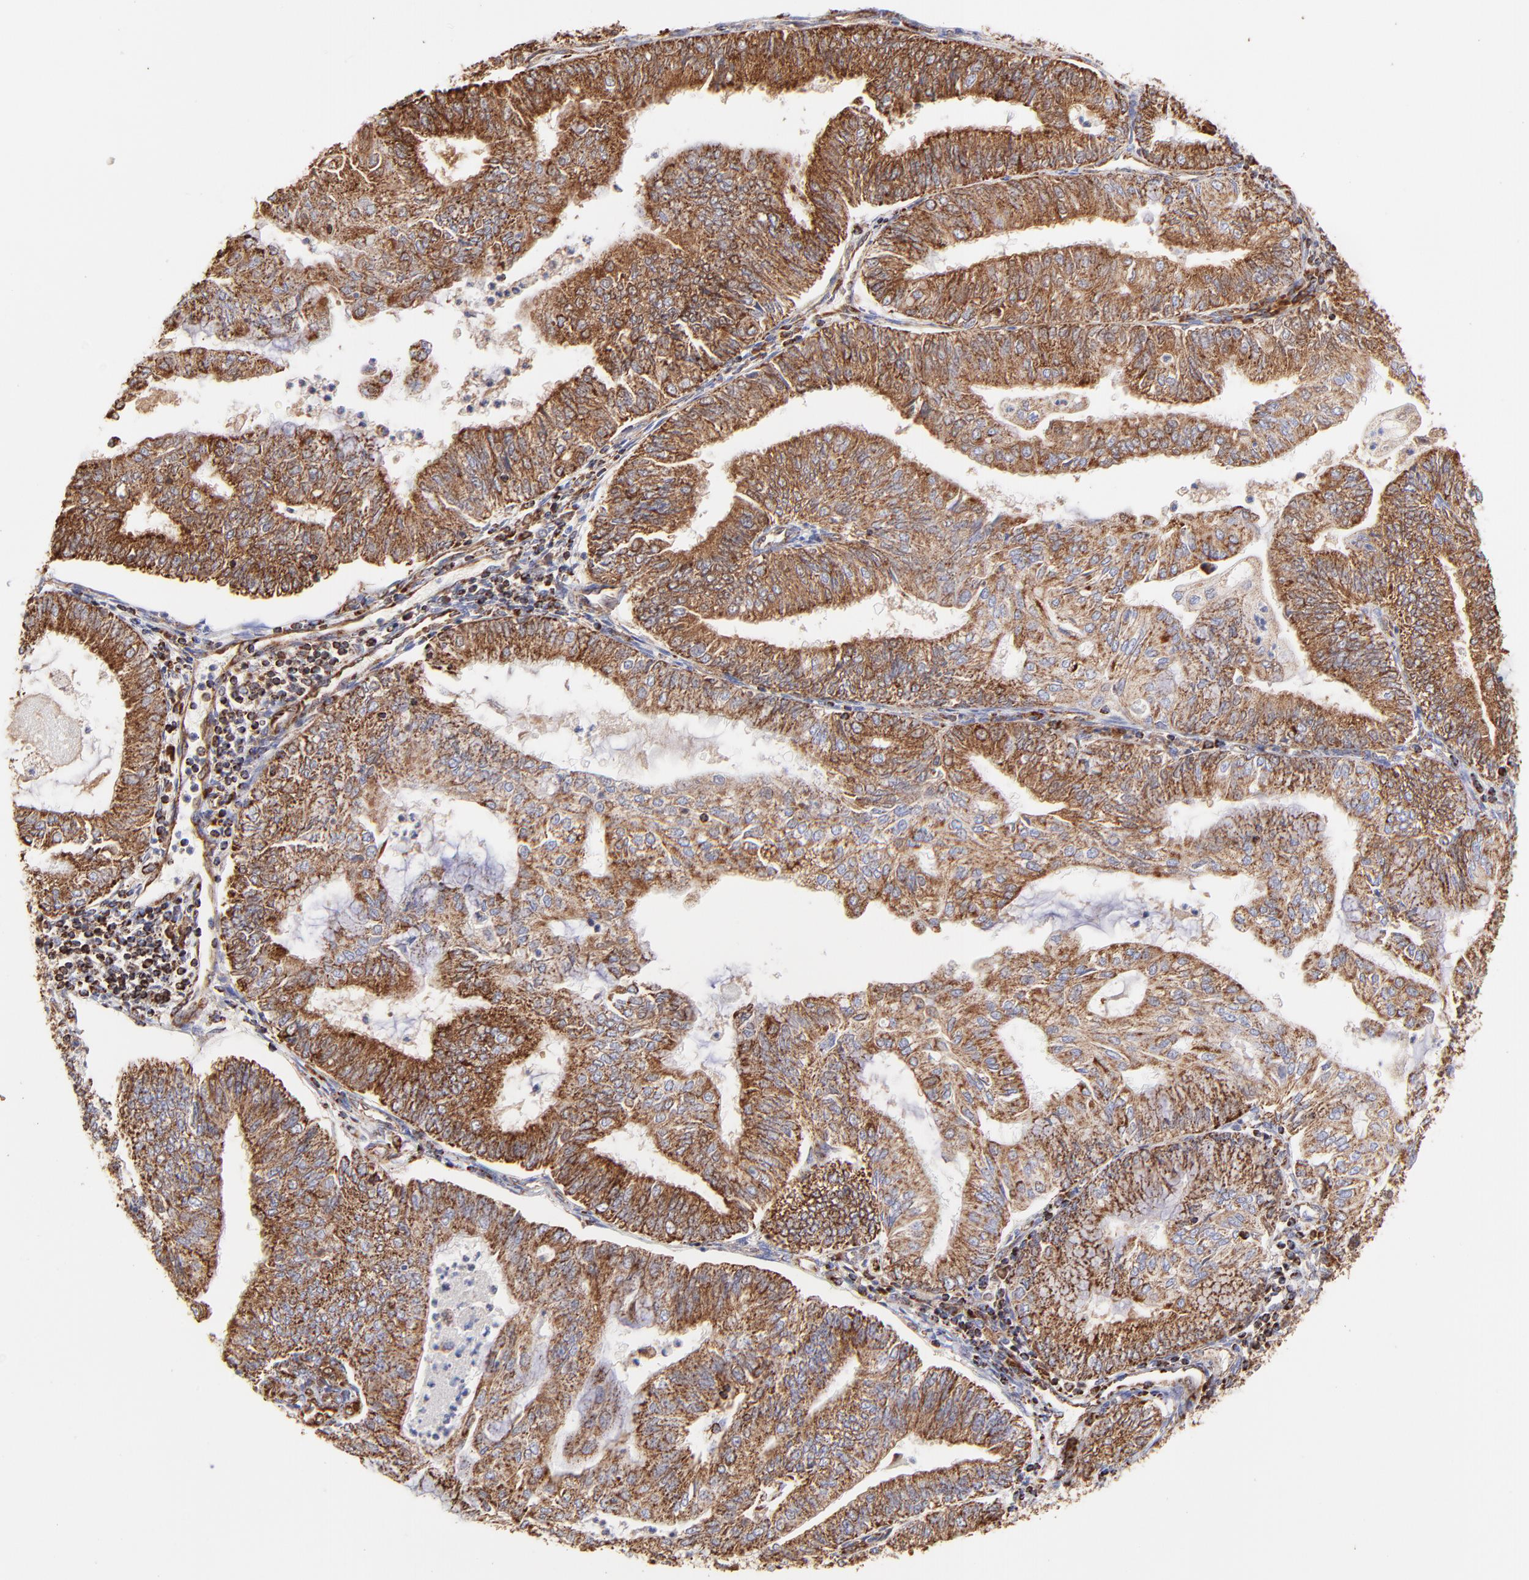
{"staining": {"intensity": "moderate", "quantity": ">75%", "location": "cytoplasmic/membranous"}, "tissue": "endometrial cancer", "cell_type": "Tumor cells", "image_type": "cancer", "snomed": [{"axis": "morphology", "description": "Adenocarcinoma, NOS"}, {"axis": "topography", "description": "Endometrium"}], "caption": "Moderate cytoplasmic/membranous expression is identified in about >75% of tumor cells in adenocarcinoma (endometrial).", "gene": "ECH1", "patient": {"sex": "female", "age": 59}}